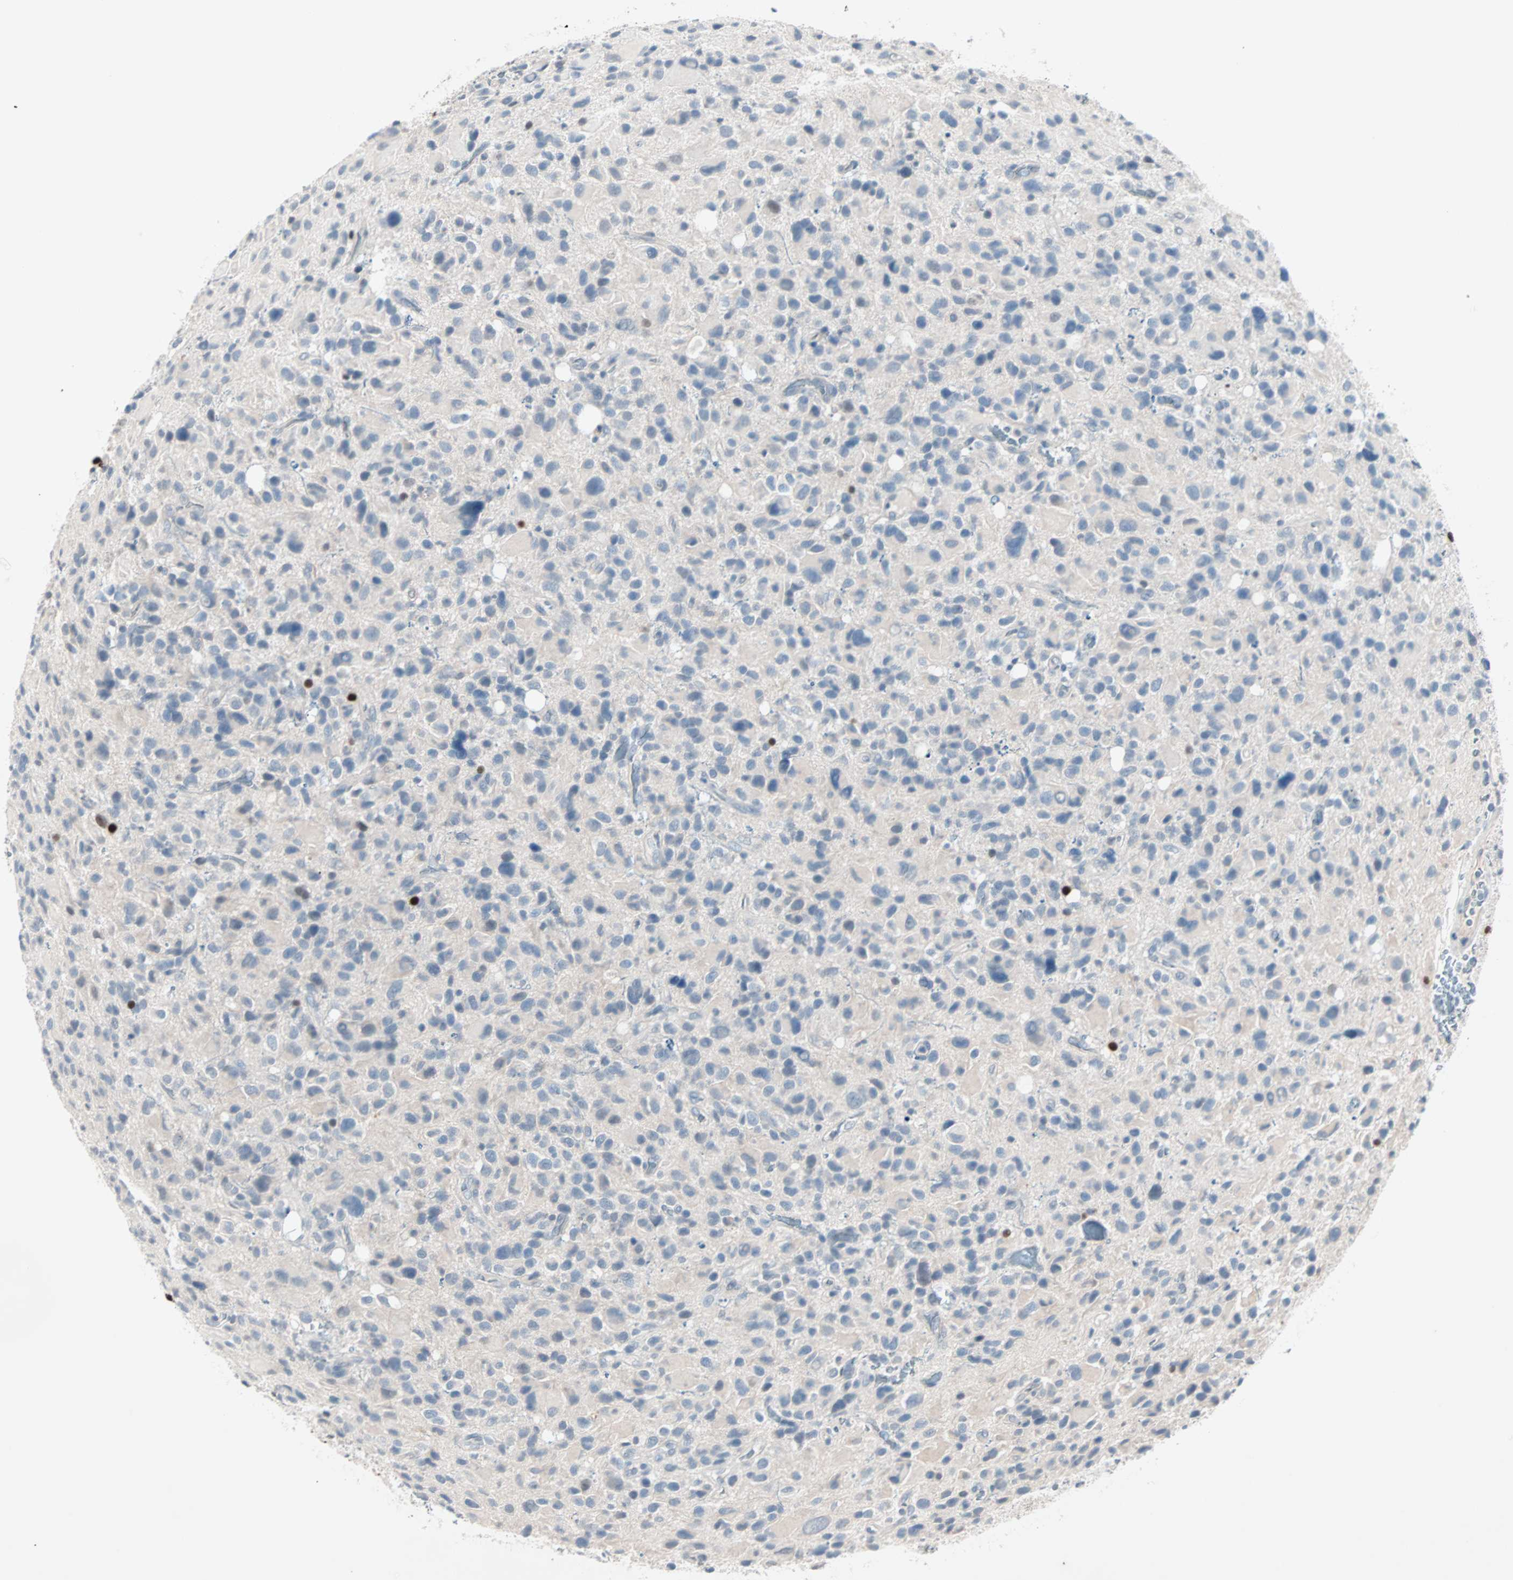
{"staining": {"intensity": "strong", "quantity": "<25%", "location": "nuclear"}, "tissue": "glioma", "cell_type": "Tumor cells", "image_type": "cancer", "snomed": [{"axis": "morphology", "description": "Glioma, malignant, High grade"}, {"axis": "topography", "description": "Brain"}], "caption": "Immunohistochemistry (IHC) histopathology image of malignant glioma (high-grade) stained for a protein (brown), which shows medium levels of strong nuclear staining in about <25% of tumor cells.", "gene": "CCNE2", "patient": {"sex": "male", "age": 48}}